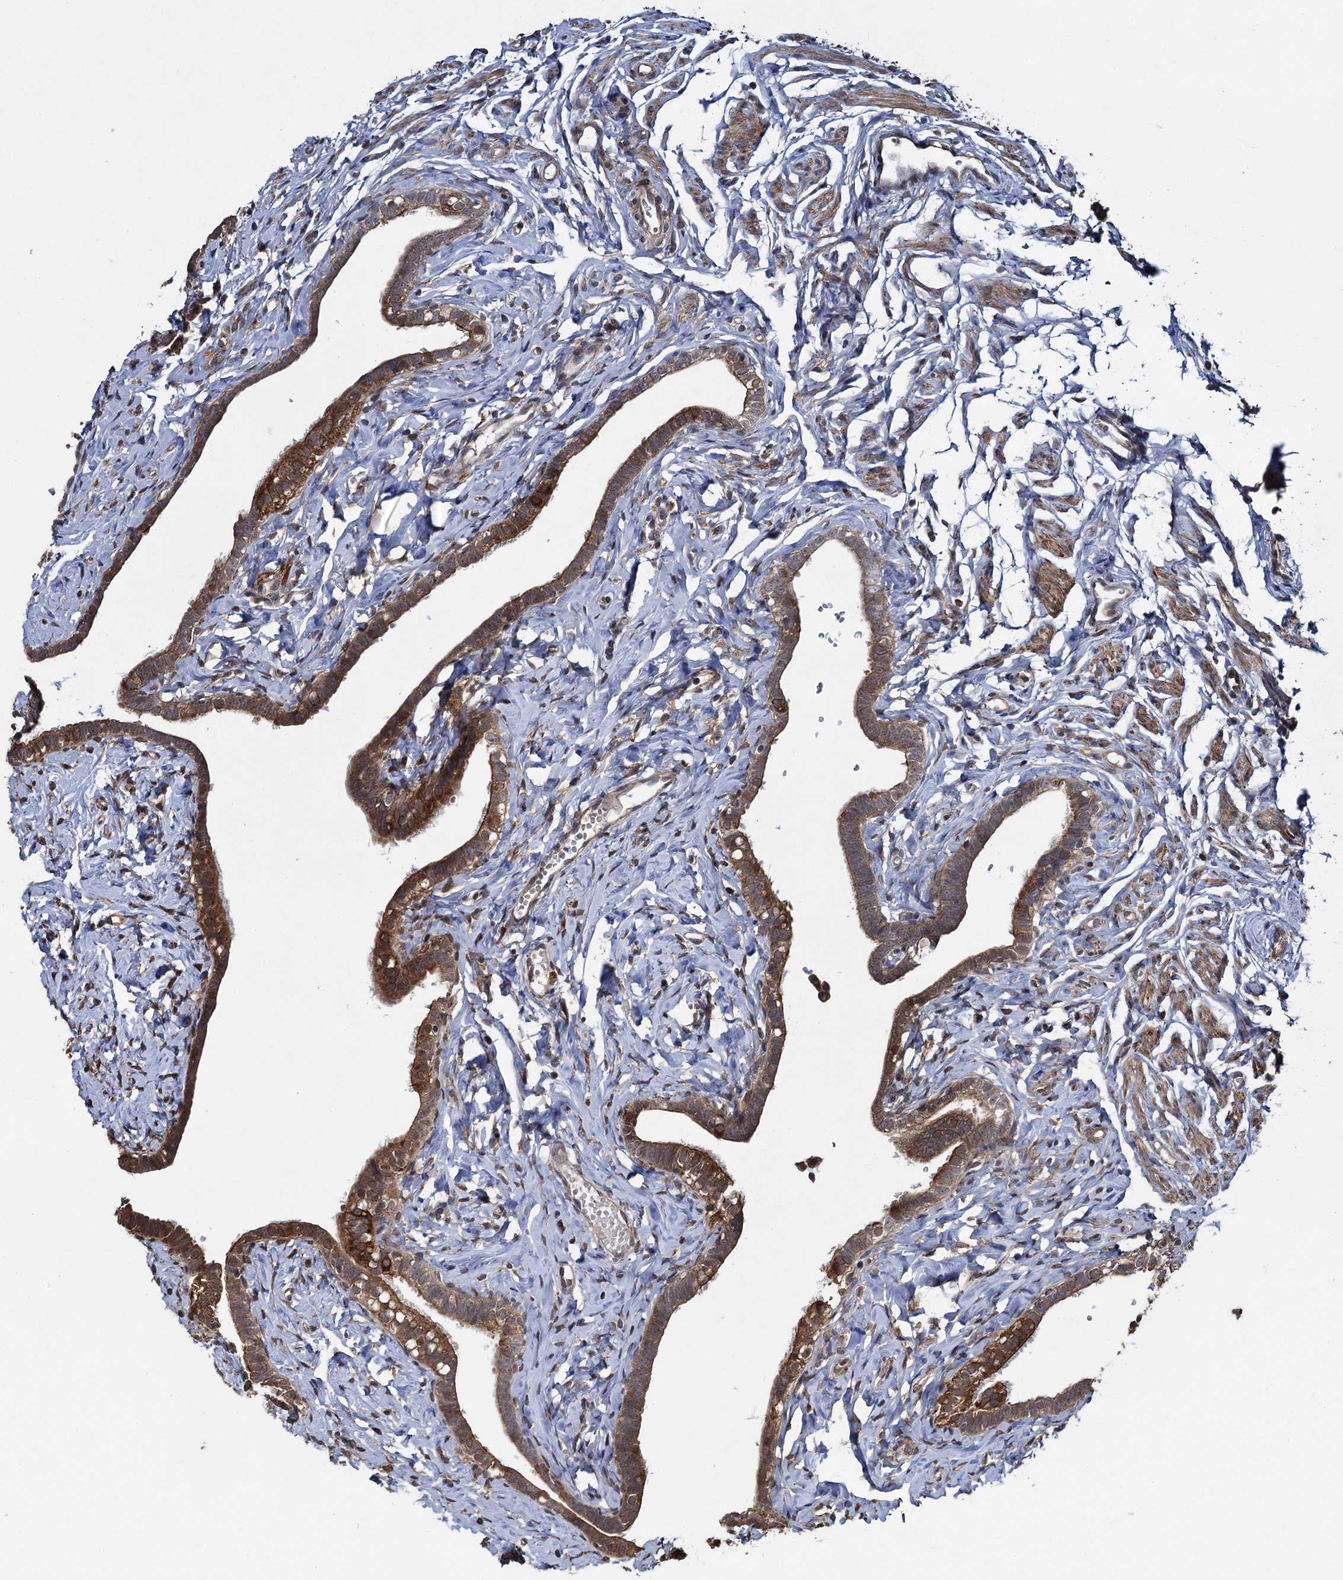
{"staining": {"intensity": "moderate", "quantity": ">75%", "location": "cytoplasmic/membranous"}, "tissue": "fallopian tube", "cell_type": "Glandular cells", "image_type": "normal", "snomed": [{"axis": "morphology", "description": "Normal tissue, NOS"}, {"axis": "topography", "description": "Fallopian tube"}], "caption": "Moderate cytoplasmic/membranous staining is identified in approximately >75% of glandular cells in benign fallopian tube. (DAB (3,3'-diaminobenzidine) = brown stain, brightfield microscopy at high magnification).", "gene": "HAUS1", "patient": {"sex": "female", "age": 66}}